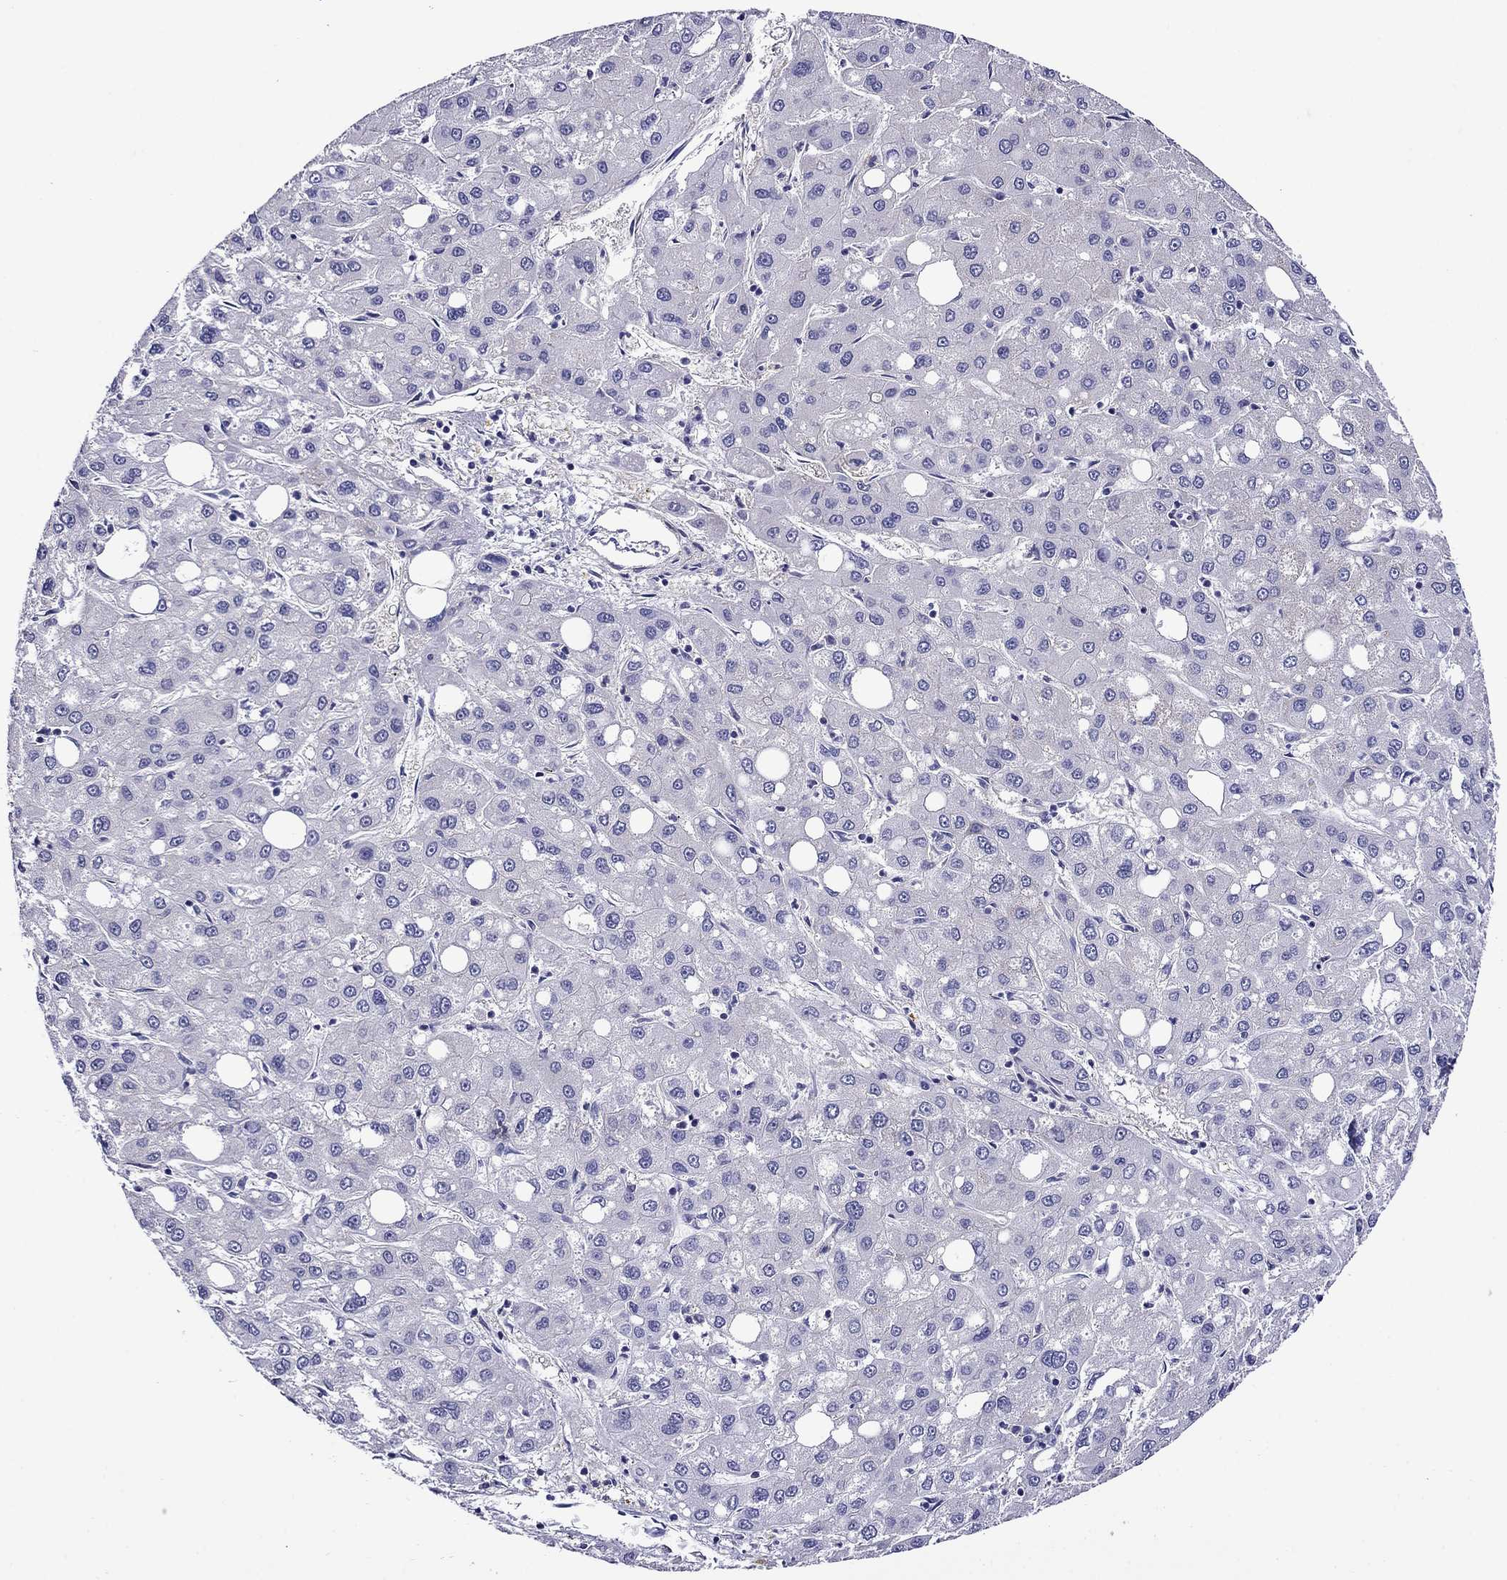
{"staining": {"intensity": "negative", "quantity": "none", "location": "none"}, "tissue": "liver cancer", "cell_type": "Tumor cells", "image_type": "cancer", "snomed": [{"axis": "morphology", "description": "Carcinoma, Hepatocellular, NOS"}, {"axis": "topography", "description": "Liver"}], "caption": "Protein analysis of liver cancer (hepatocellular carcinoma) displays no significant expression in tumor cells.", "gene": "SCG2", "patient": {"sex": "male", "age": 73}}